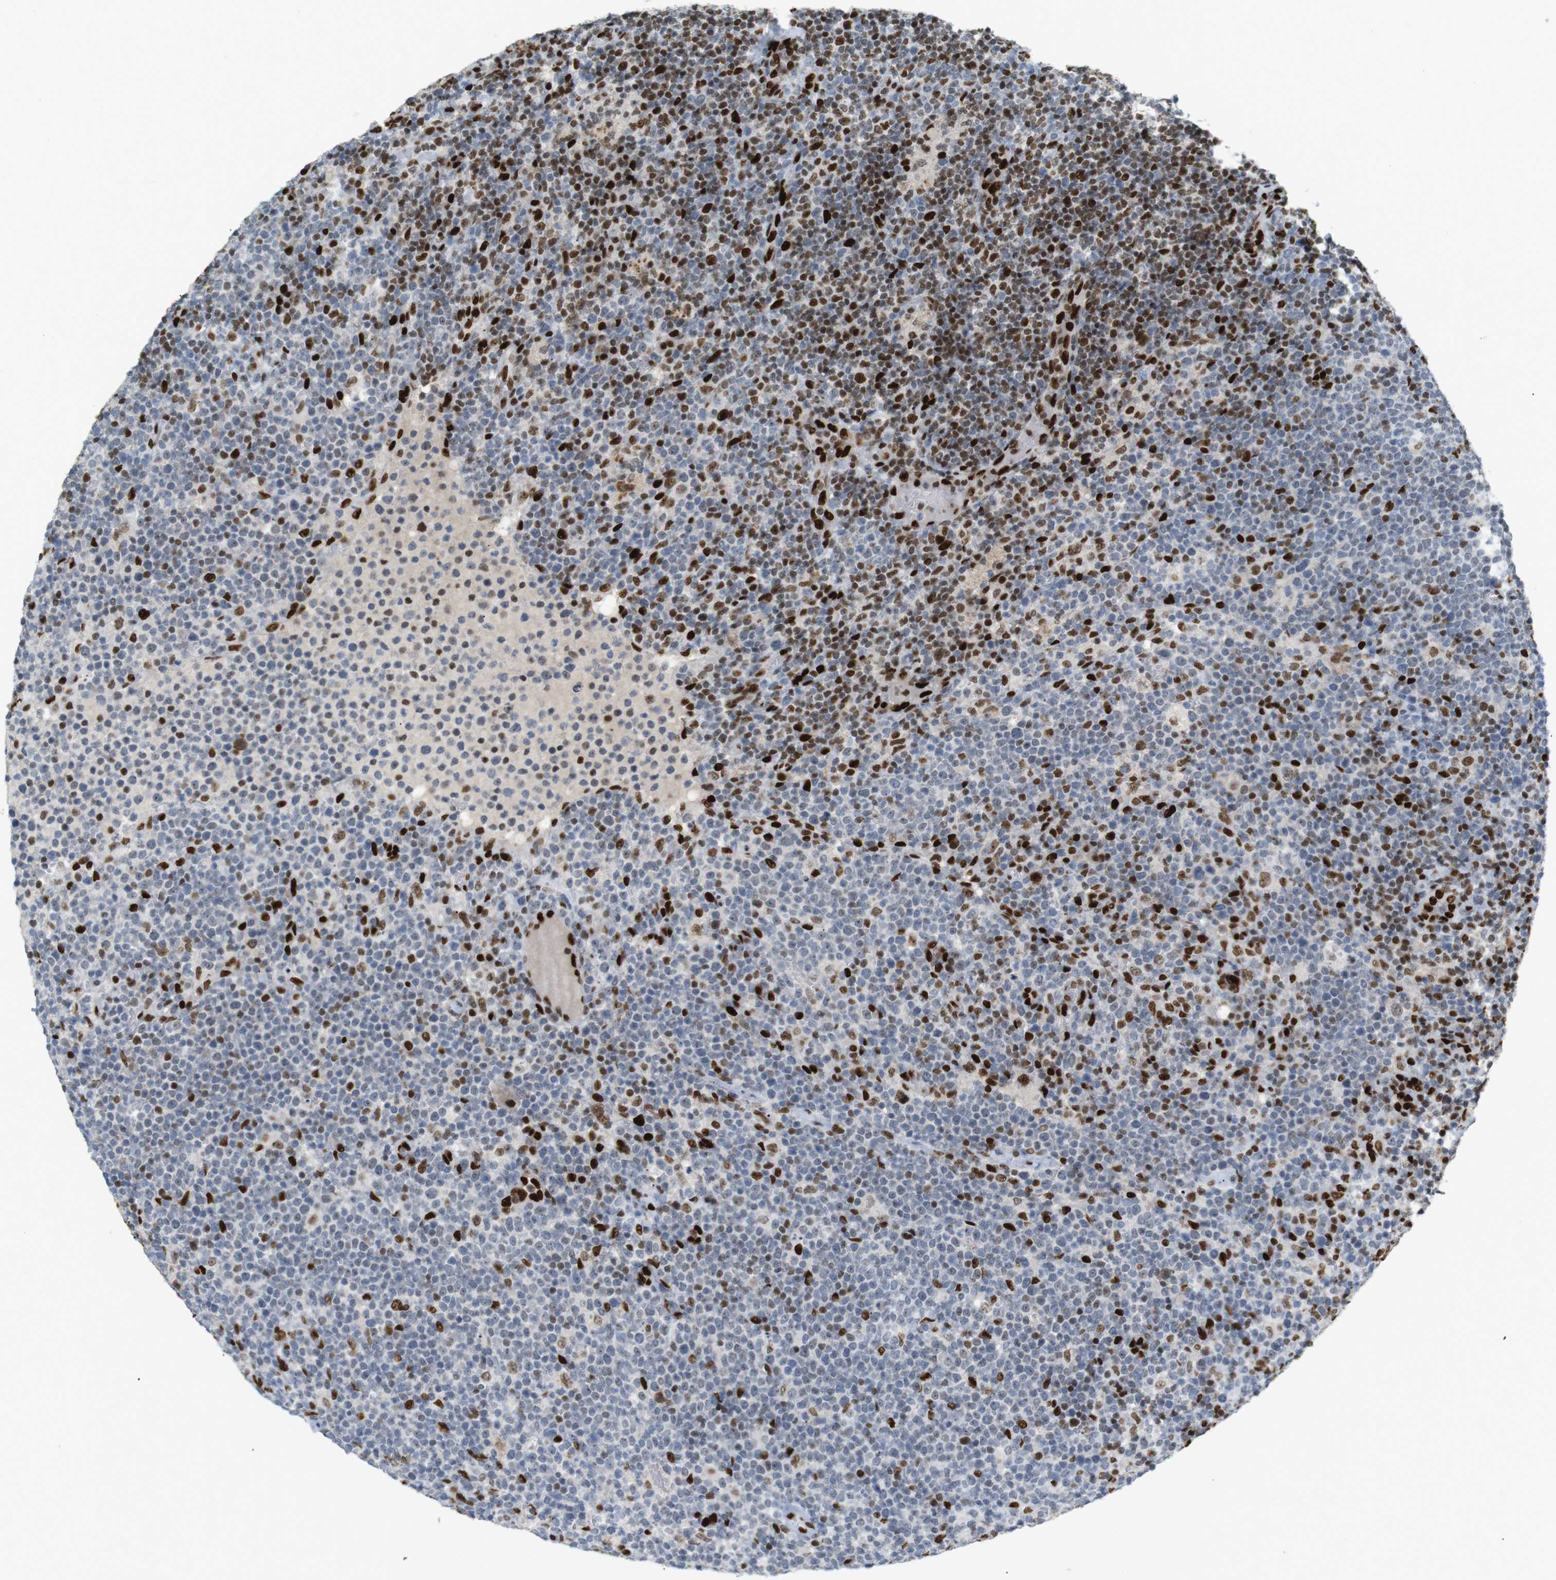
{"staining": {"intensity": "moderate", "quantity": "25%-75%", "location": "nuclear"}, "tissue": "lymphoma", "cell_type": "Tumor cells", "image_type": "cancer", "snomed": [{"axis": "morphology", "description": "Malignant lymphoma, non-Hodgkin's type, High grade"}, {"axis": "topography", "description": "Lymph node"}], "caption": "Brown immunohistochemical staining in lymphoma shows moderate nuclear positivity in approximately 25%-75% of tumor cells.", "gene": "RIOX2", "patient": {"sex": "male", "age": 61}}